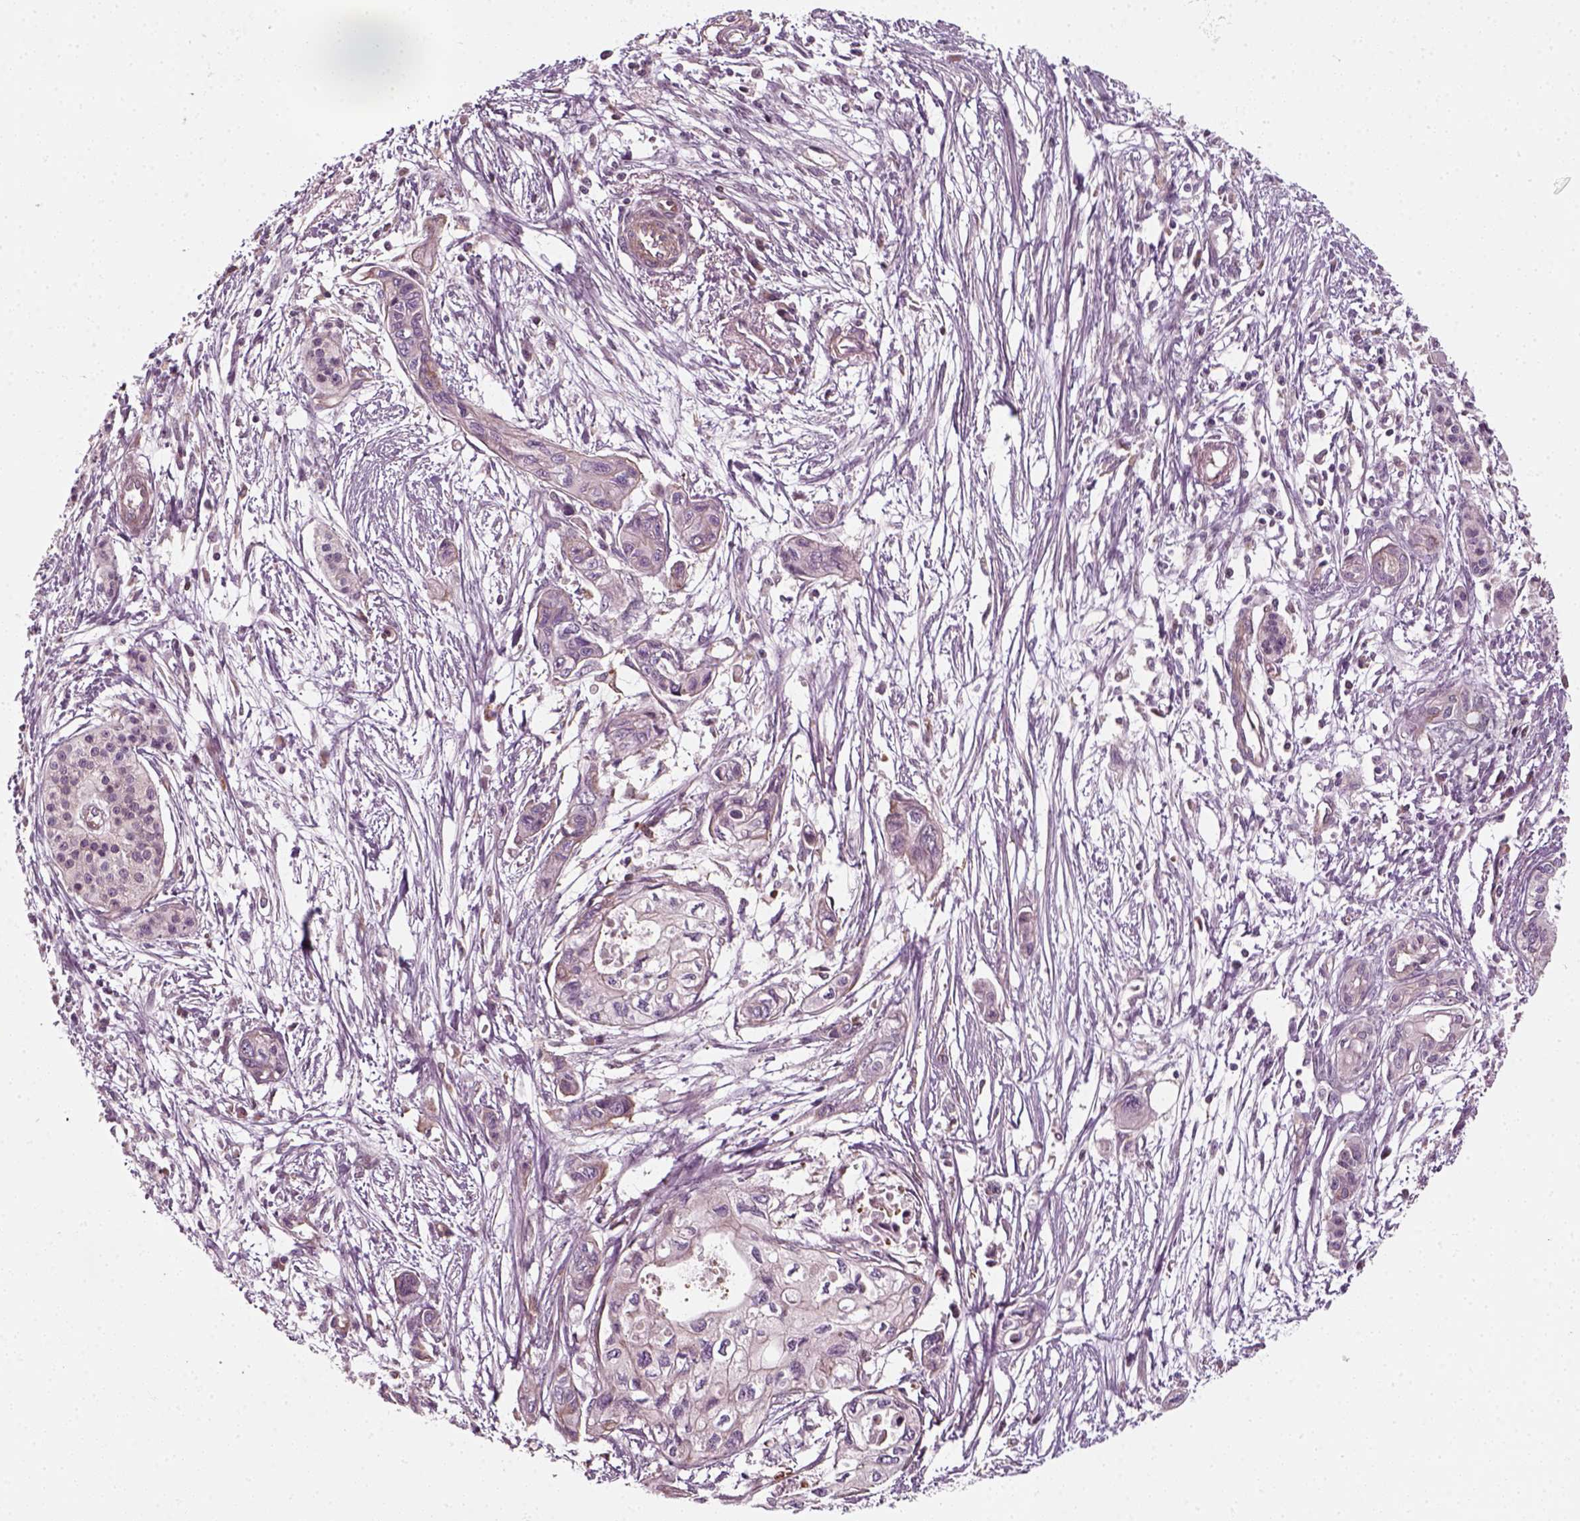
{"staining": {"intensity": "negative", "quantity": "none", "location": "none"}, "tissue": "pancreatic cancer", "cell_type": "Tumor cells", "image_type": "cancer", "snomed": [{"axis": "morphology", "description": "Adenocarcinoma, NOS"}, {"axis": "topography", "description": "Pancreas"}], "caption": "This is an immunohistochemistry (IHC) photomicrograph of human adenocarcinoma (pancreatic). There is no staining in tumor cells.", "gene": "DNASE1L1", "patient": {"sex": "female", "age": 76}}